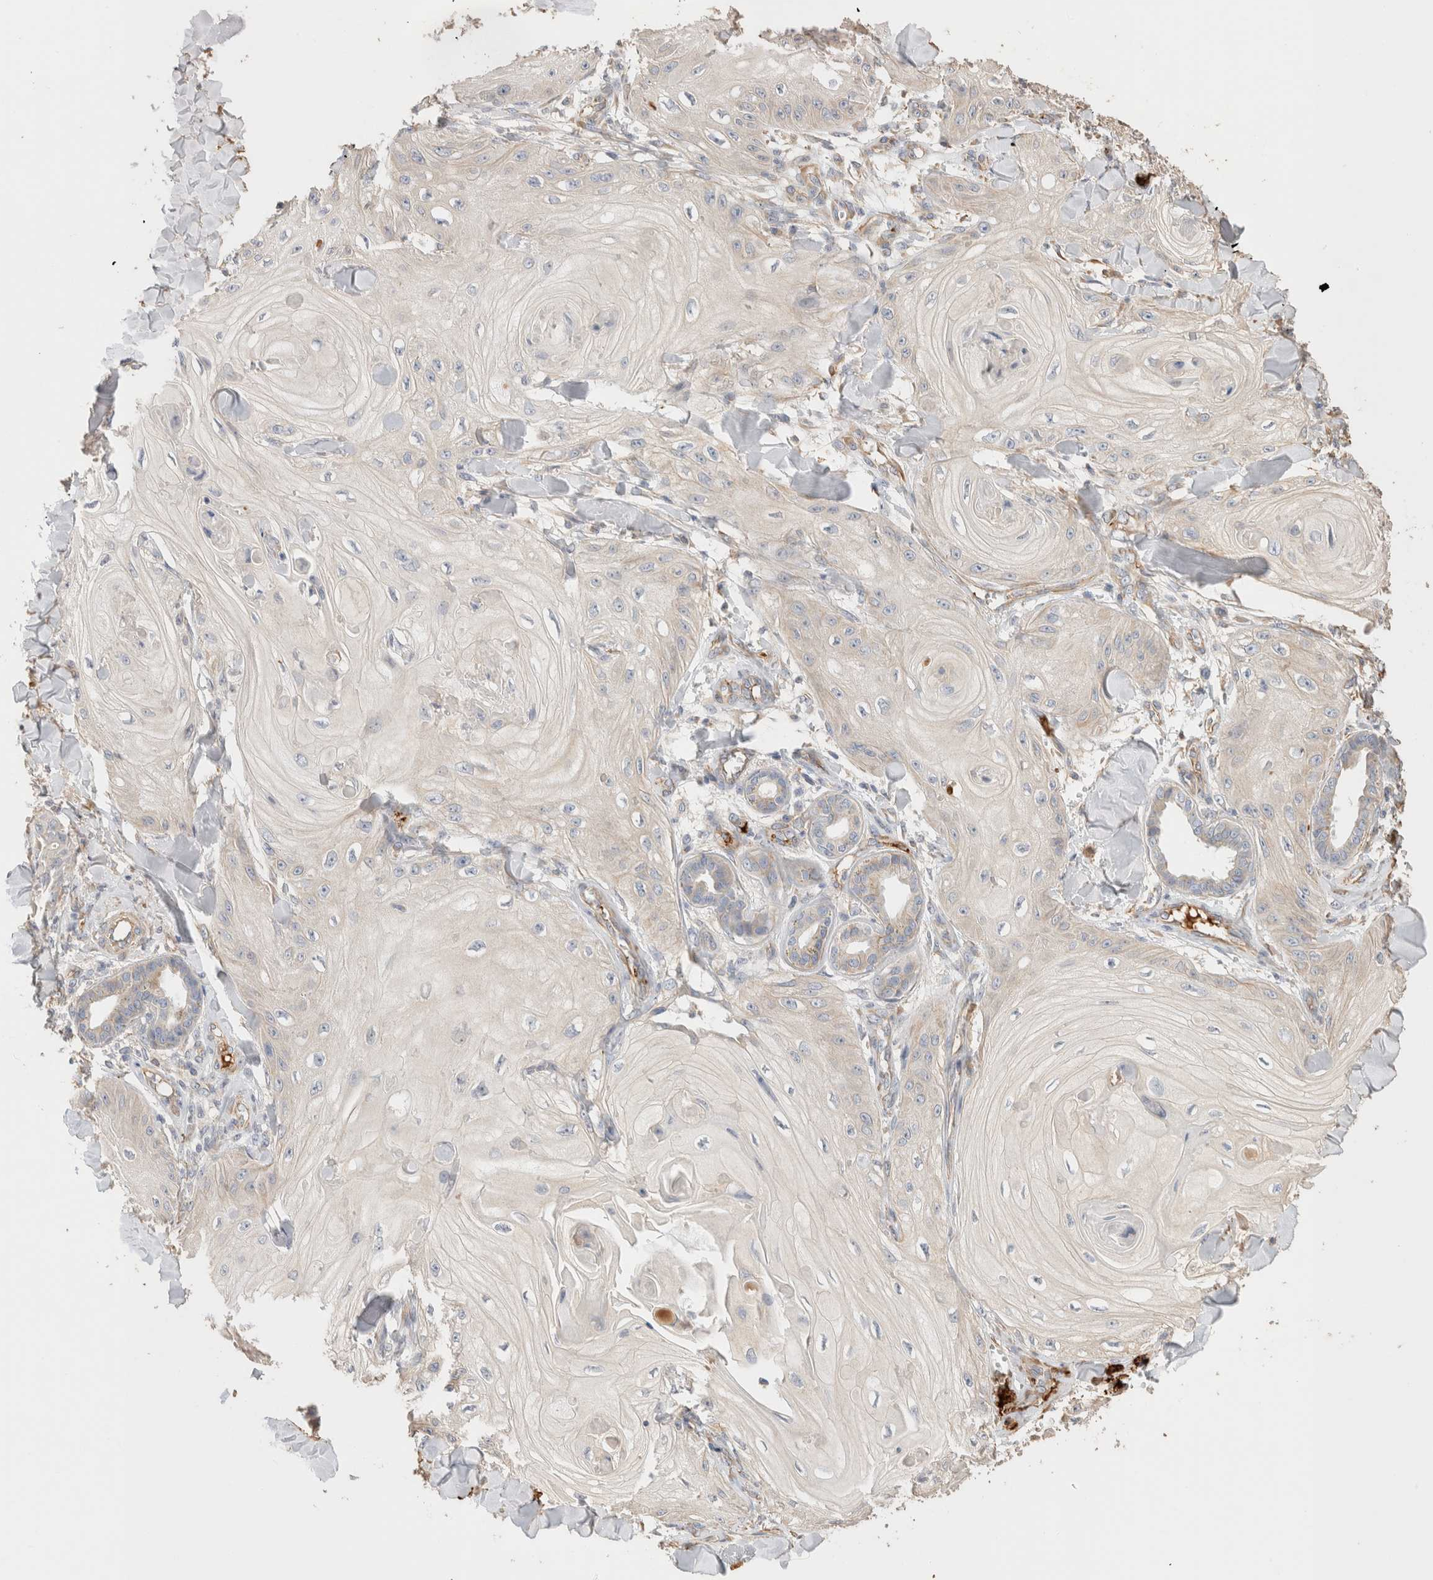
{"staining": {"intensity": "negative", "quantity": "none", "location": "none"}, "tissue": "skin cancer", "cell_type": "Tumor cells", "image_type": "cancer", "snomed": [{"axis": "morphology", "description": "Squamous cell carcinoma, NOS"}, {"axis": "topography", "description": "Skin"}], "caption": "This is an IHC micrograph of skin squamous cell carcinoma. There is no positivity in tumor cells.", "gene": "PROS1", "patient": {"sex": "male", "age": 74}}